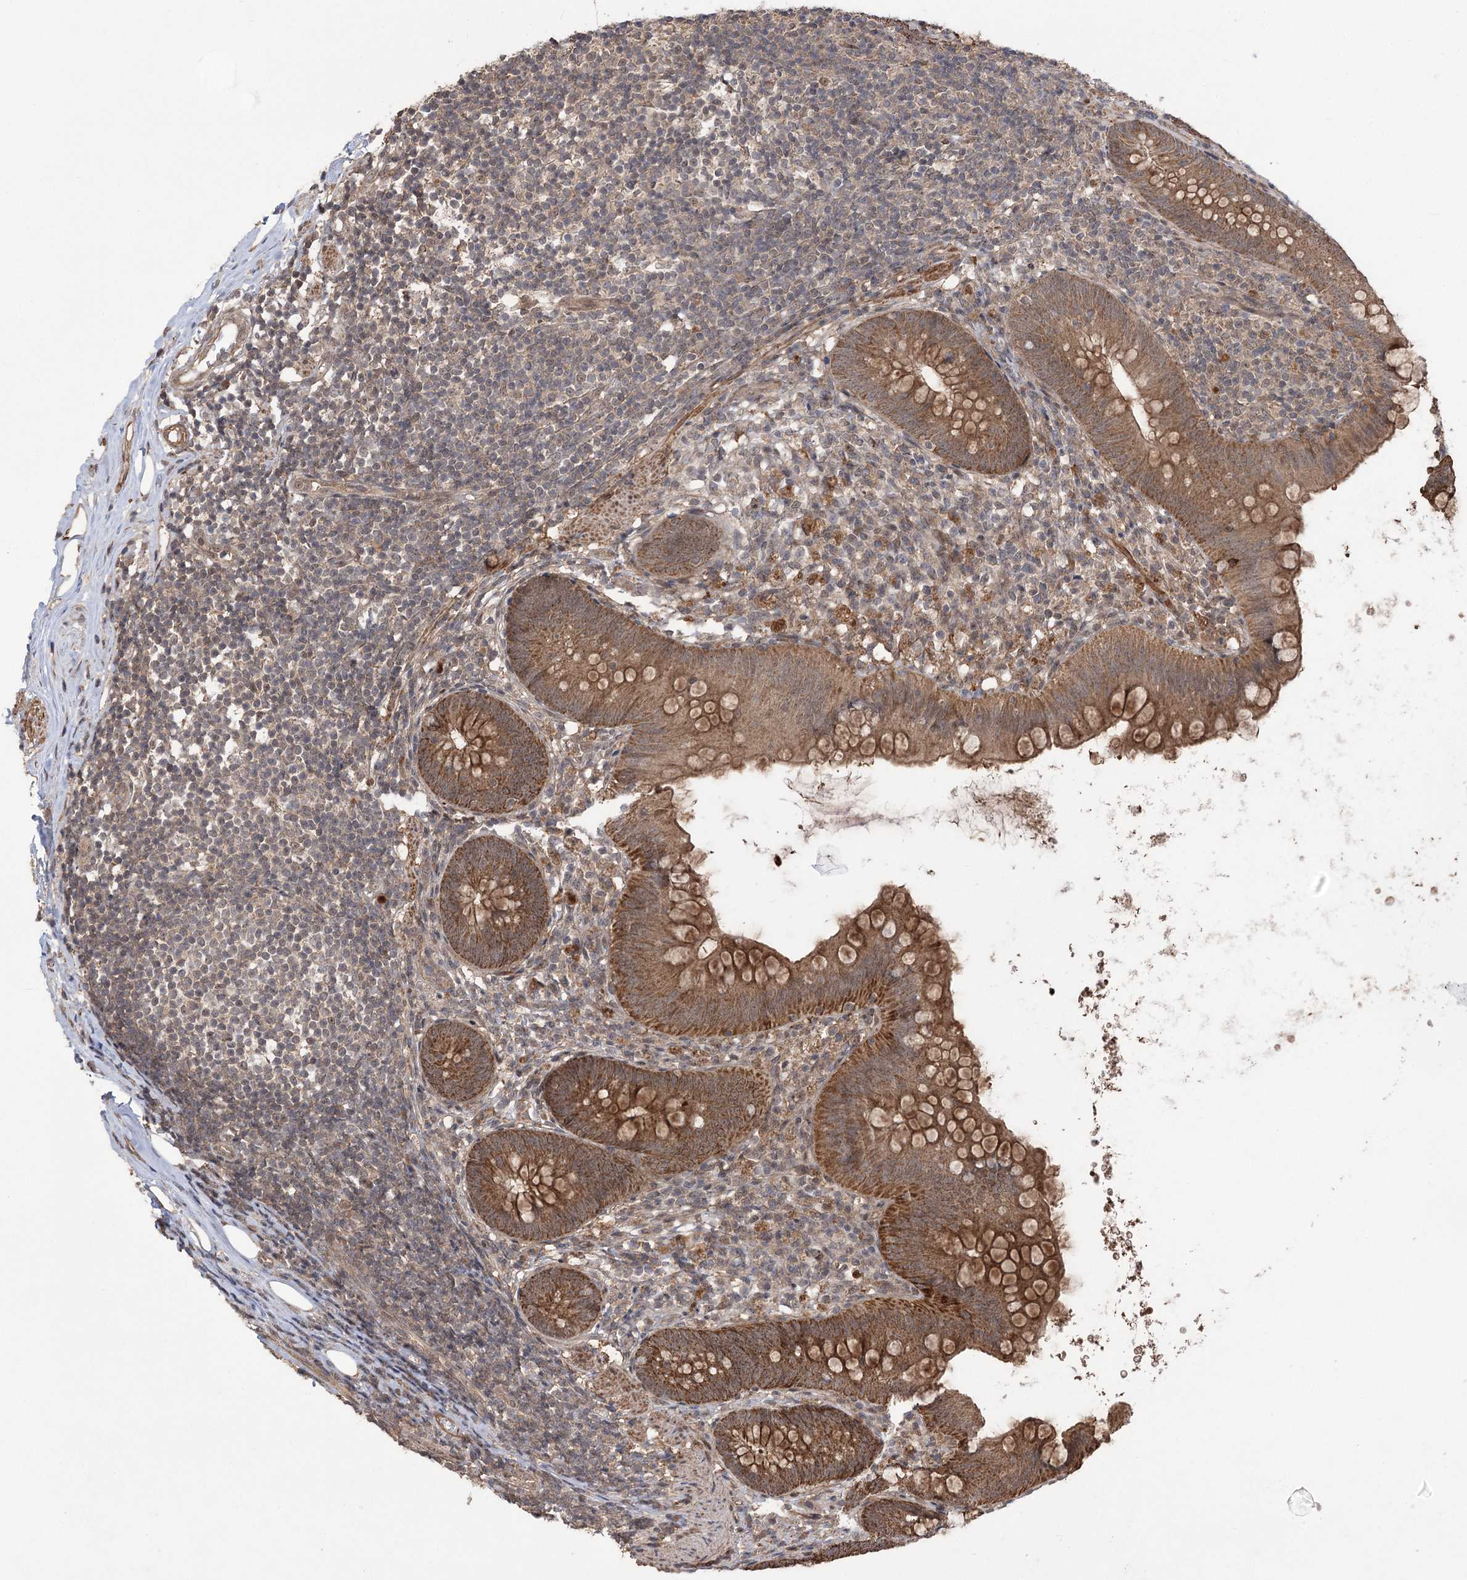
{"staining": {"intensity": "strong", "quantity": ">75%", "location": "cytoplasmic/membranous"}, "tissue": "appendix", "cell_type": "Glandular cells", "image_type": "normal", "snomed": [{"axis": "morphology", "description": "Normal tissue, NOS"}, {"axis": "topography", "description": "Appendix"}], "caption": "This is an image of IHC staining of benign appendix, which shows strong positivity in the cytoplasmic/membranous of glandular cells.", "gene": "TENM2", "patient": {"sex": "female", "age": 62}}